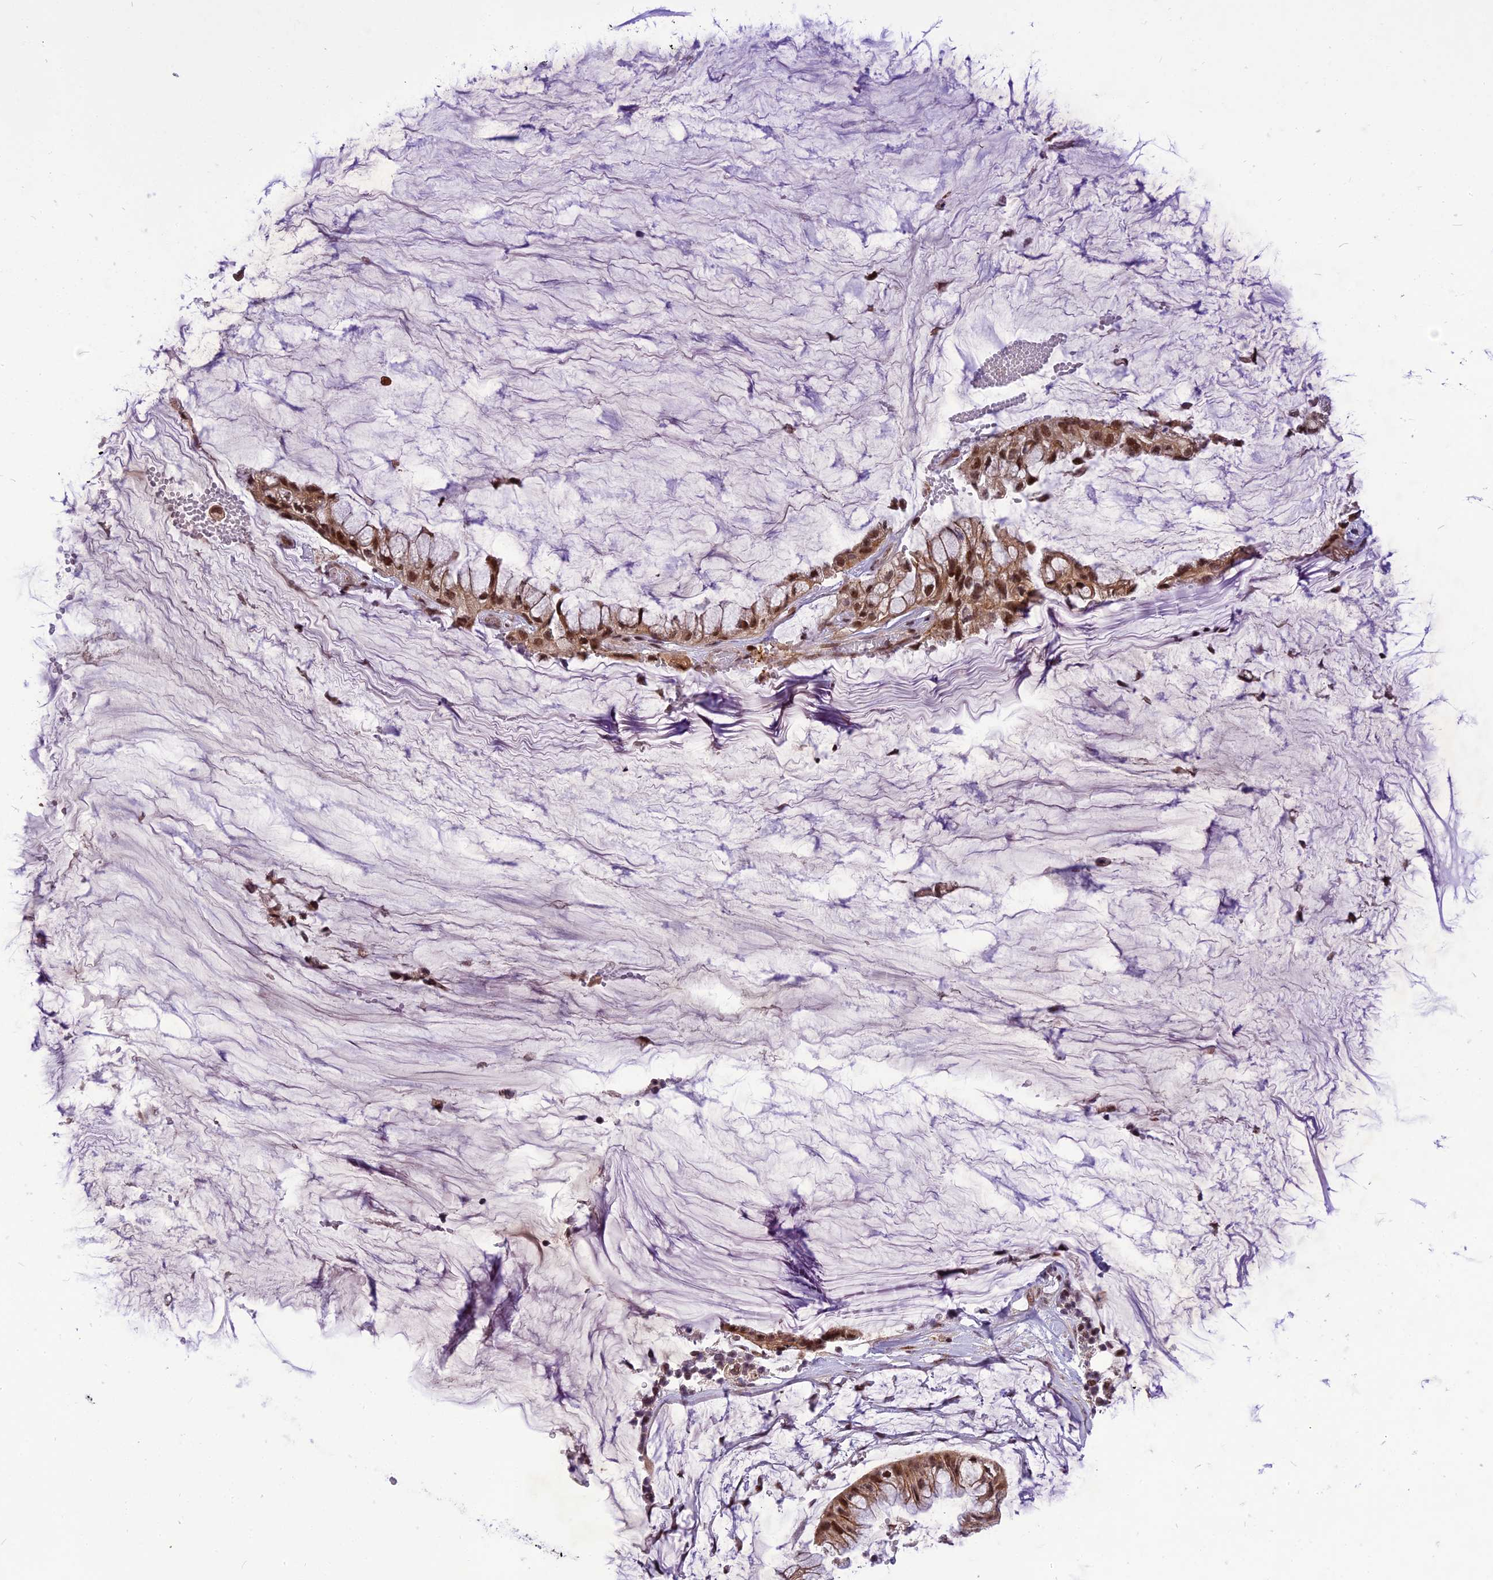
{"staining": {"intensity": "moderate", "quantity": ">75%", "location": "cytoplasmic/membranous,nuclear"}, "tissue": "ovarian cancer", "cell_type": "Tumor cells", "image_type": "cancer", "snomed": [{"axis": "morphology", "description": "Cystadenocarcinoma, mucinous, NOS"}, {"axis": "topography", "description": "Ovary"}], "caption": "Immunohistochemical staining of ovarian mucinous cystadenocarcinoma reveals medium levels of moderate cytoplasmic/membranous and nuclear positivity in approximately >75% of tumor cells.", "gene": "CMC1", "patient": {"sex": "female", "age": 39}}